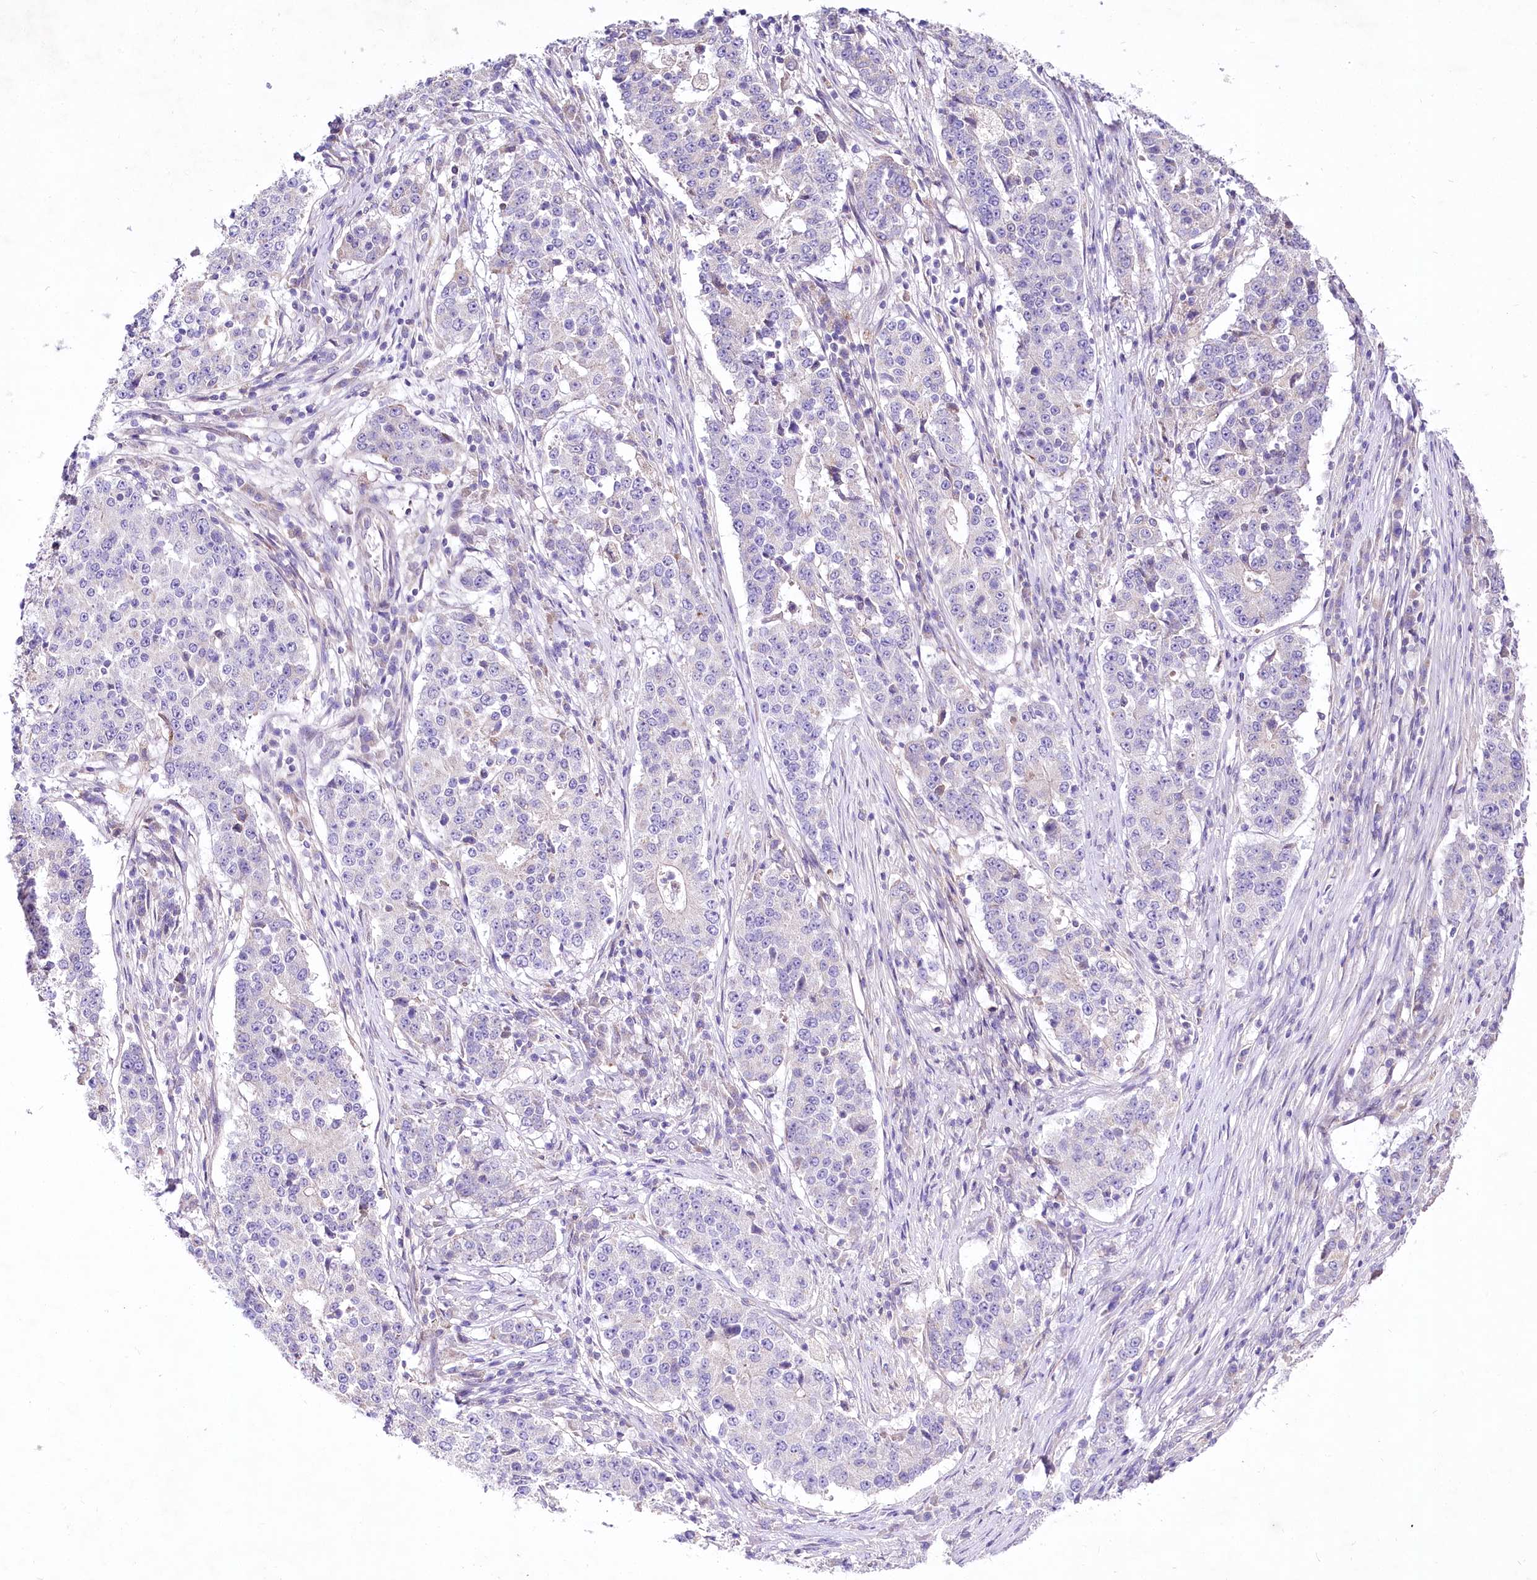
{"staining": {"intensity": "negative", "quantity": "none", "location": "none"}, "tissue": "stomach cancer", "cell_type": "Tumor cells", "image_type": "cancer", "snomed": [{"axis": "morphology", "description": "Adenocarcinoma, NOS"}, {"axis": "topography", "description": "Stomach"}], "caption": "Tumor cells are negative for protein expression in human stomach cancer (adenocarcinoma).", "gene": "LRRC14B", "patient": {"sex": "male", "age": 59}}